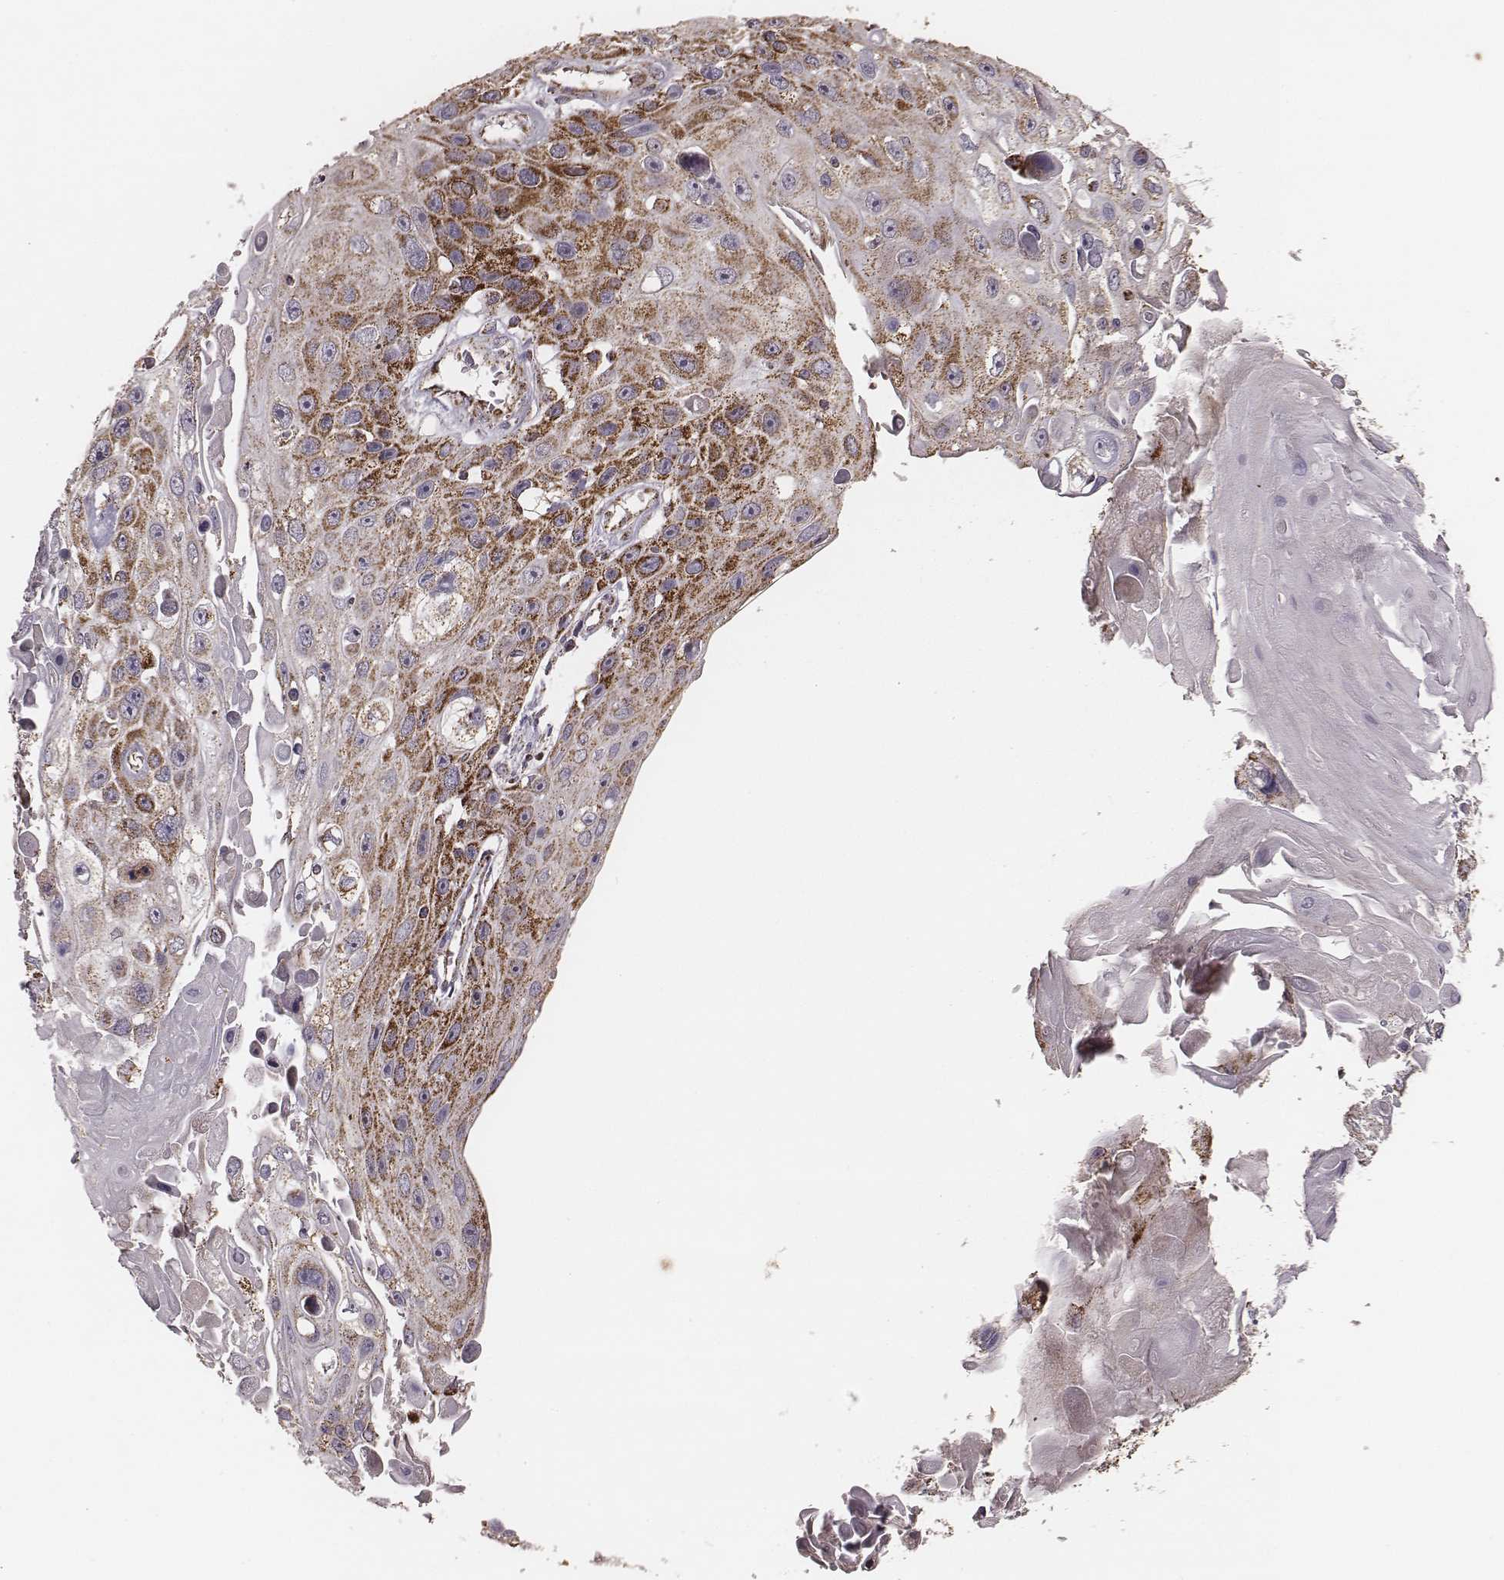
{"staining": {"intensity": "strong", "quantity": ">75%", "location": "cytoplasmic/membranous"}, "tissue": "skin cancer", "cell_type": "Tumor cells", "image_type": "cancer", "snomed": [{"axis": "morphology", "description": "Squamous cell carcinoma, NOS"}, {"axis": "topography", "description": "Skin"}], "caption": "Immunohistochemistry of human skin squamous cell carcinoma displays high levels of strong cytoplasmic/membranous positivity in about >75% of tumor cells.", "gene": "TUFM", "patient": {"sex": "male", "age": 82}}